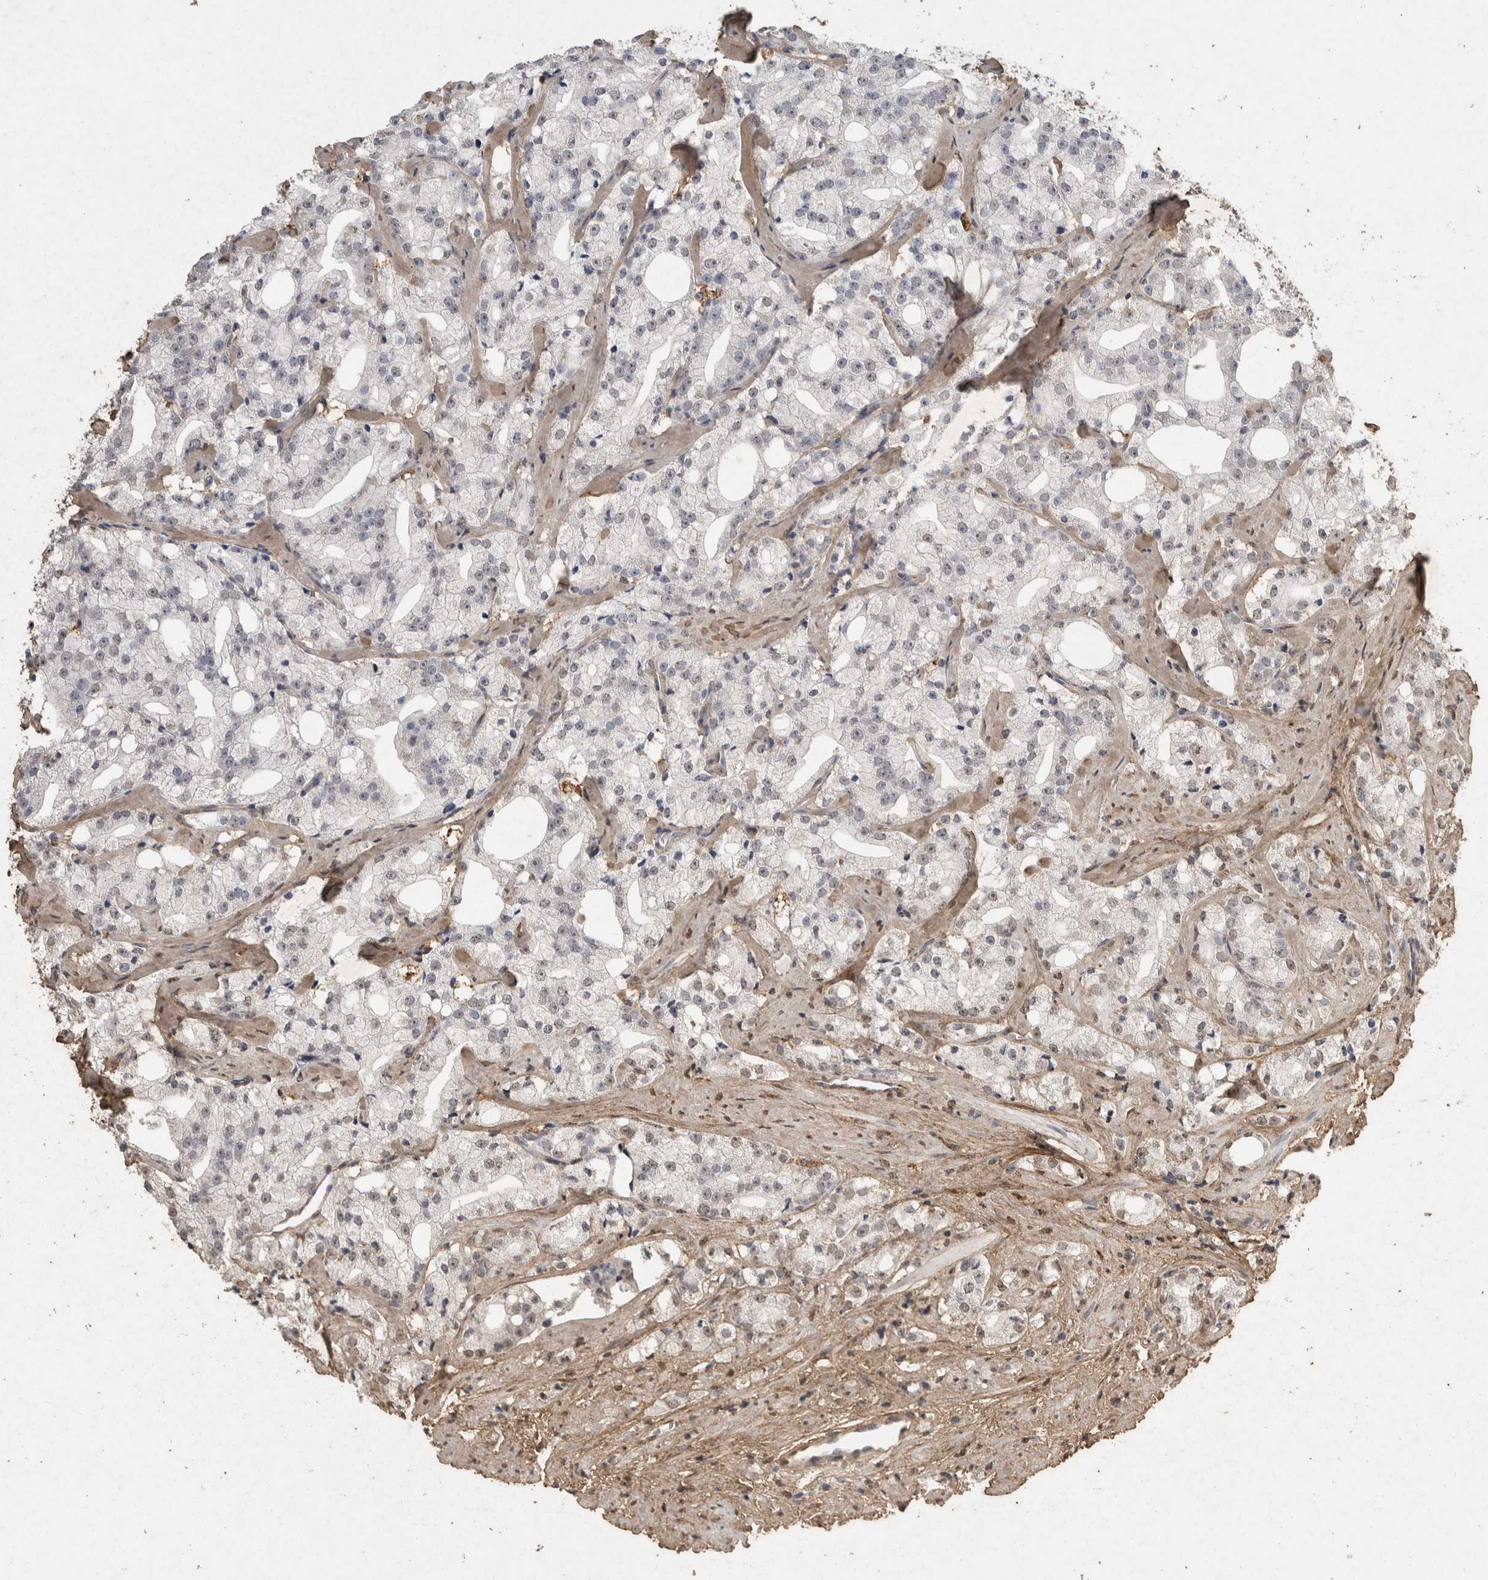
{"staining": {"intensity": "negative", "quantity": "none", "location": "none"}, "tissue": "prostate cancer", "cell_type": "Tumor cells", "image_type": "cancer", "snomed": [{"axis": "morphology", "description": "Adenocarcinoma, High grade"}, {"axis": "topography", "description": "Prostate"}], "caption": "High magnification brightfield microscopy of adenocarcinoma (high-grade) (prostate) stained with DAB (brown) and counterstained with hematoxylin (blue): tumor cells show no significant expression.", "gene": "C1QTNF5", "patient": {"sex": "male", "age": 64}}